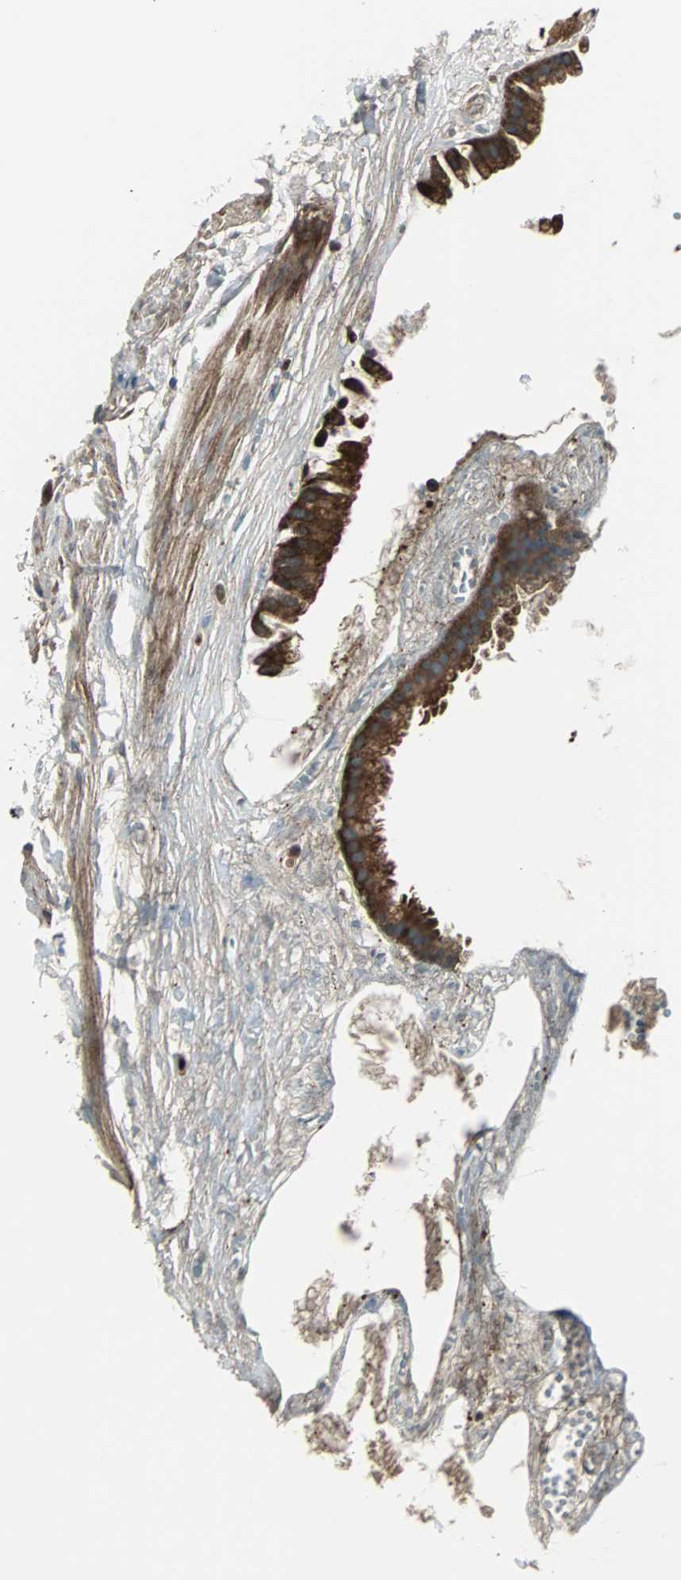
{"staining": {"intensity": "strong", "quantity": ">75%", "location": "cytoplasmic/membranous"}, "tissue": "gallbladder", "cell_type": "Glandular cells", "image_type": "normal", "snomed": [{"axis": "morphology", "description": "Normal tissue, NOS"}, {"axis": "topography", "description": "Gallbladder"}], "caption": "This histopathology image exhibits IHC staining of benign gallbladder, with high strong cytoplasmic/membranous positivity in about >75% of glandular cells.", "gene": "RELA", "patient": {"sex": "female", "age": 63}}